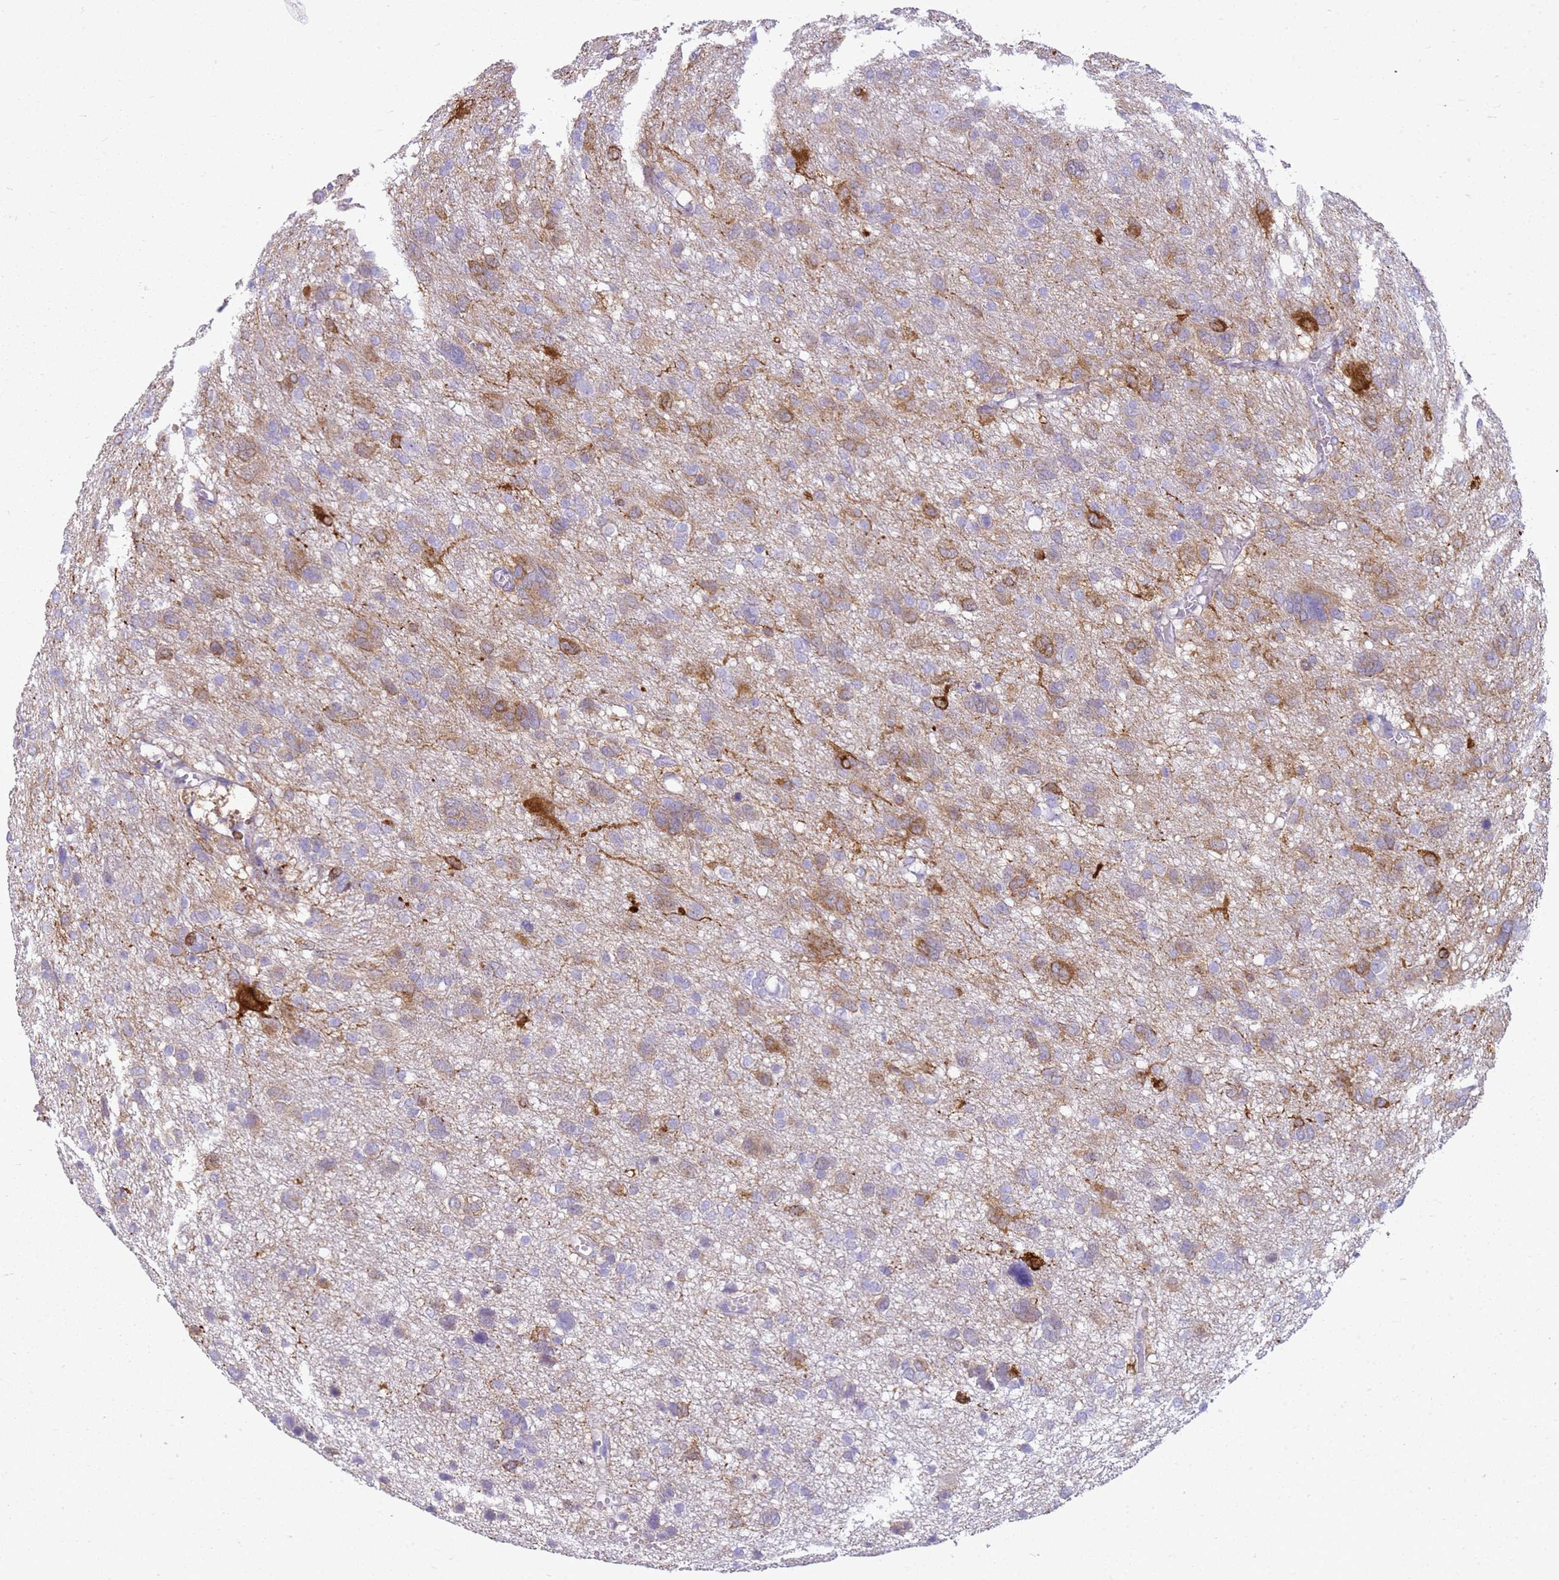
{"staining": {"intensity": "weak", "quantity": "25%-75%", "location": "cytoplasmic/membranous"}, "tissue": "glioma", "cell_type": "Tumor cells", "image_type": "cancer", "snomed": [{"axis": "morphology", "description": "Glioma, malignant, High grade"}, {"axis": "topography", "description": "Brain"}], "caption": "A brown stain labels weak cytoplasmic/membranous positivity of a protein in high-grade glioma (malignant) tumor cells.", "gene": "HSPB1", "patient": {"sex": "female", "age": 59}}